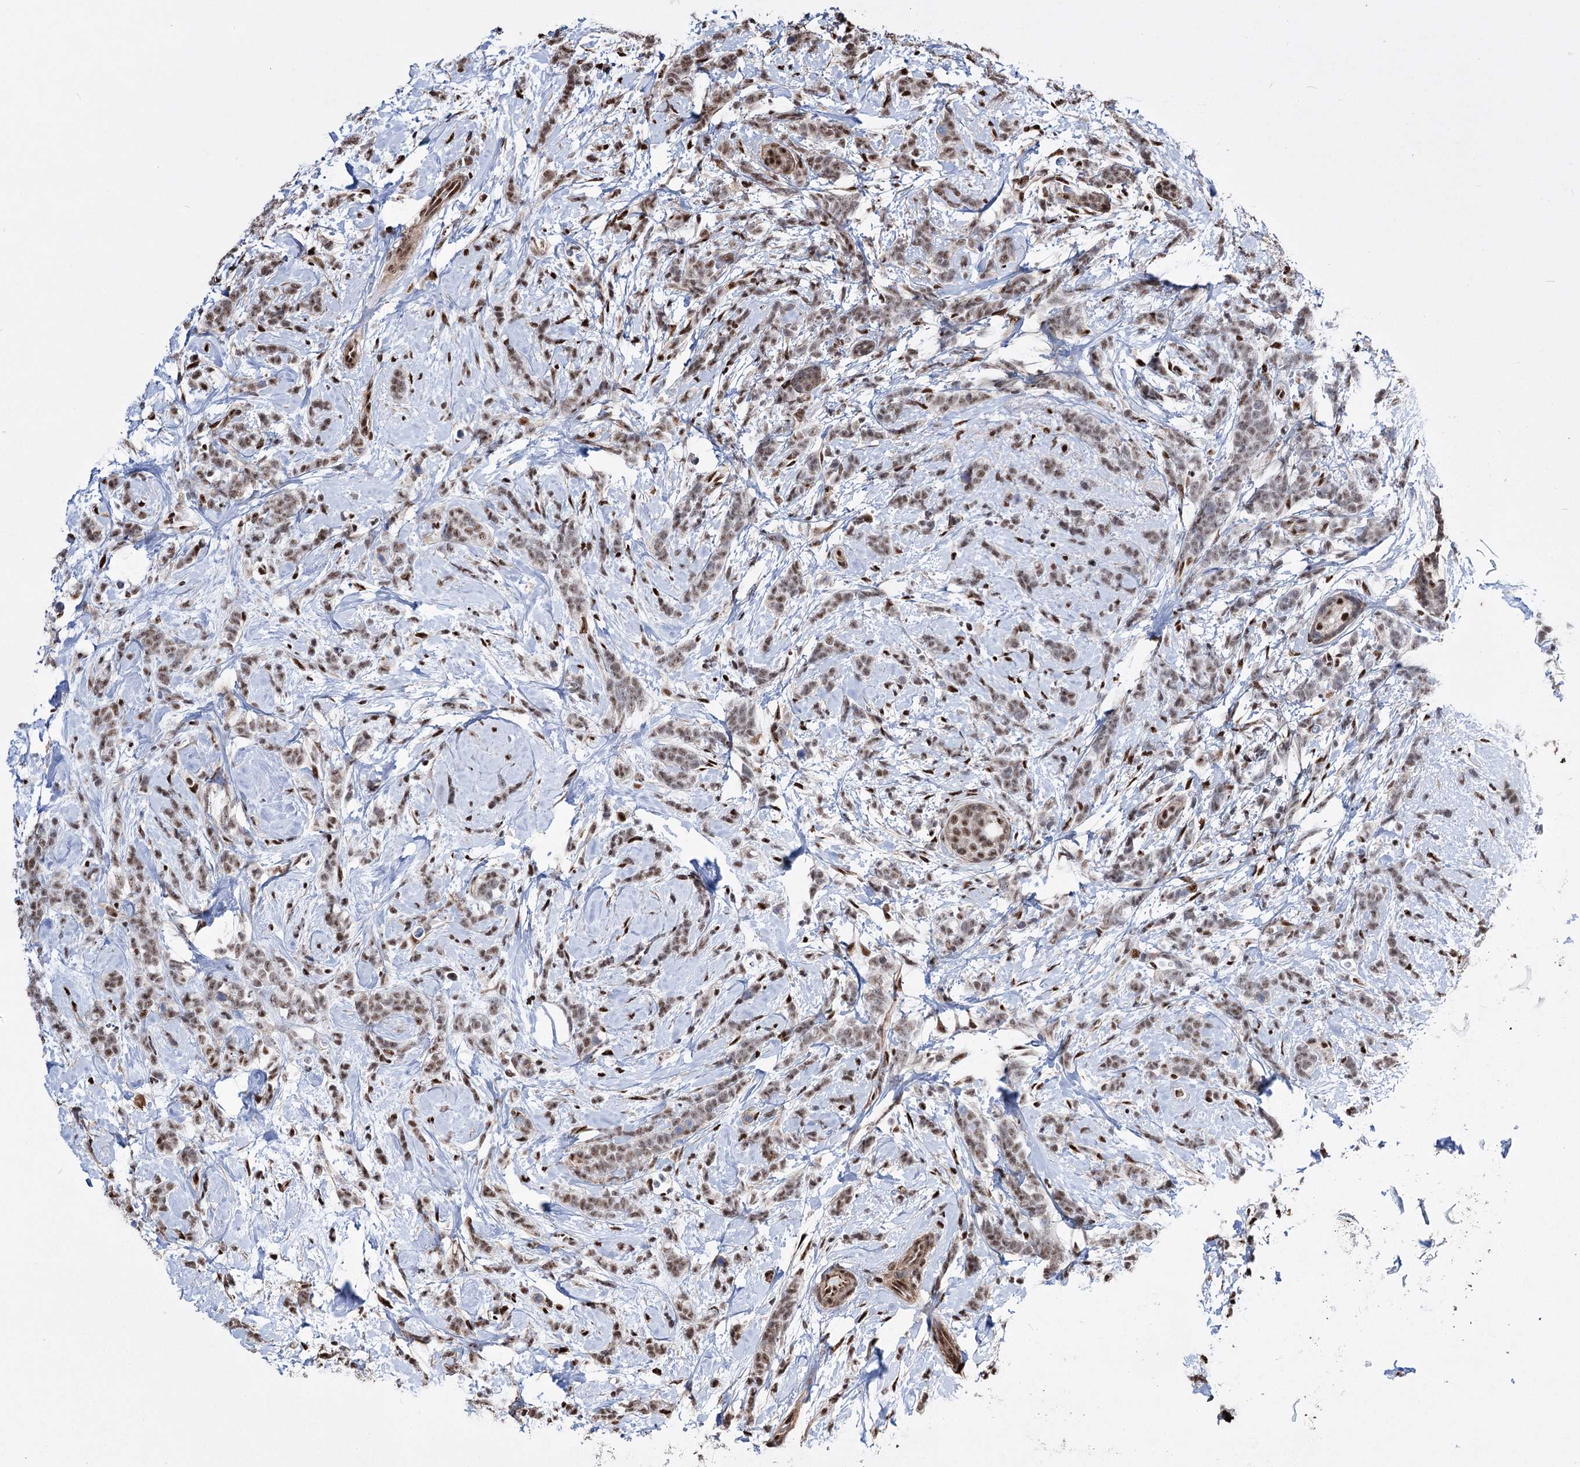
{"staining": {"intensity": "moderate", "quantity": ">75%", "location": "nuclear"}, "tissue": "breast cancer", "cell_type": "Tumor cells", "image_type": "cancer", "snomed": [{"axis": "morphology", "description": "Lobular carcinoma"}, {"axis": "topography", "description": "Breast"}], "caption": "Breast lobular carcinoma stained with DAB immunohistochemistry (IHC) shows medium levels of moderate nuclear staining in about >75% of tumor cells.", "gene": "CHMP7", "patient": {"sex": "female", "age": 58}}